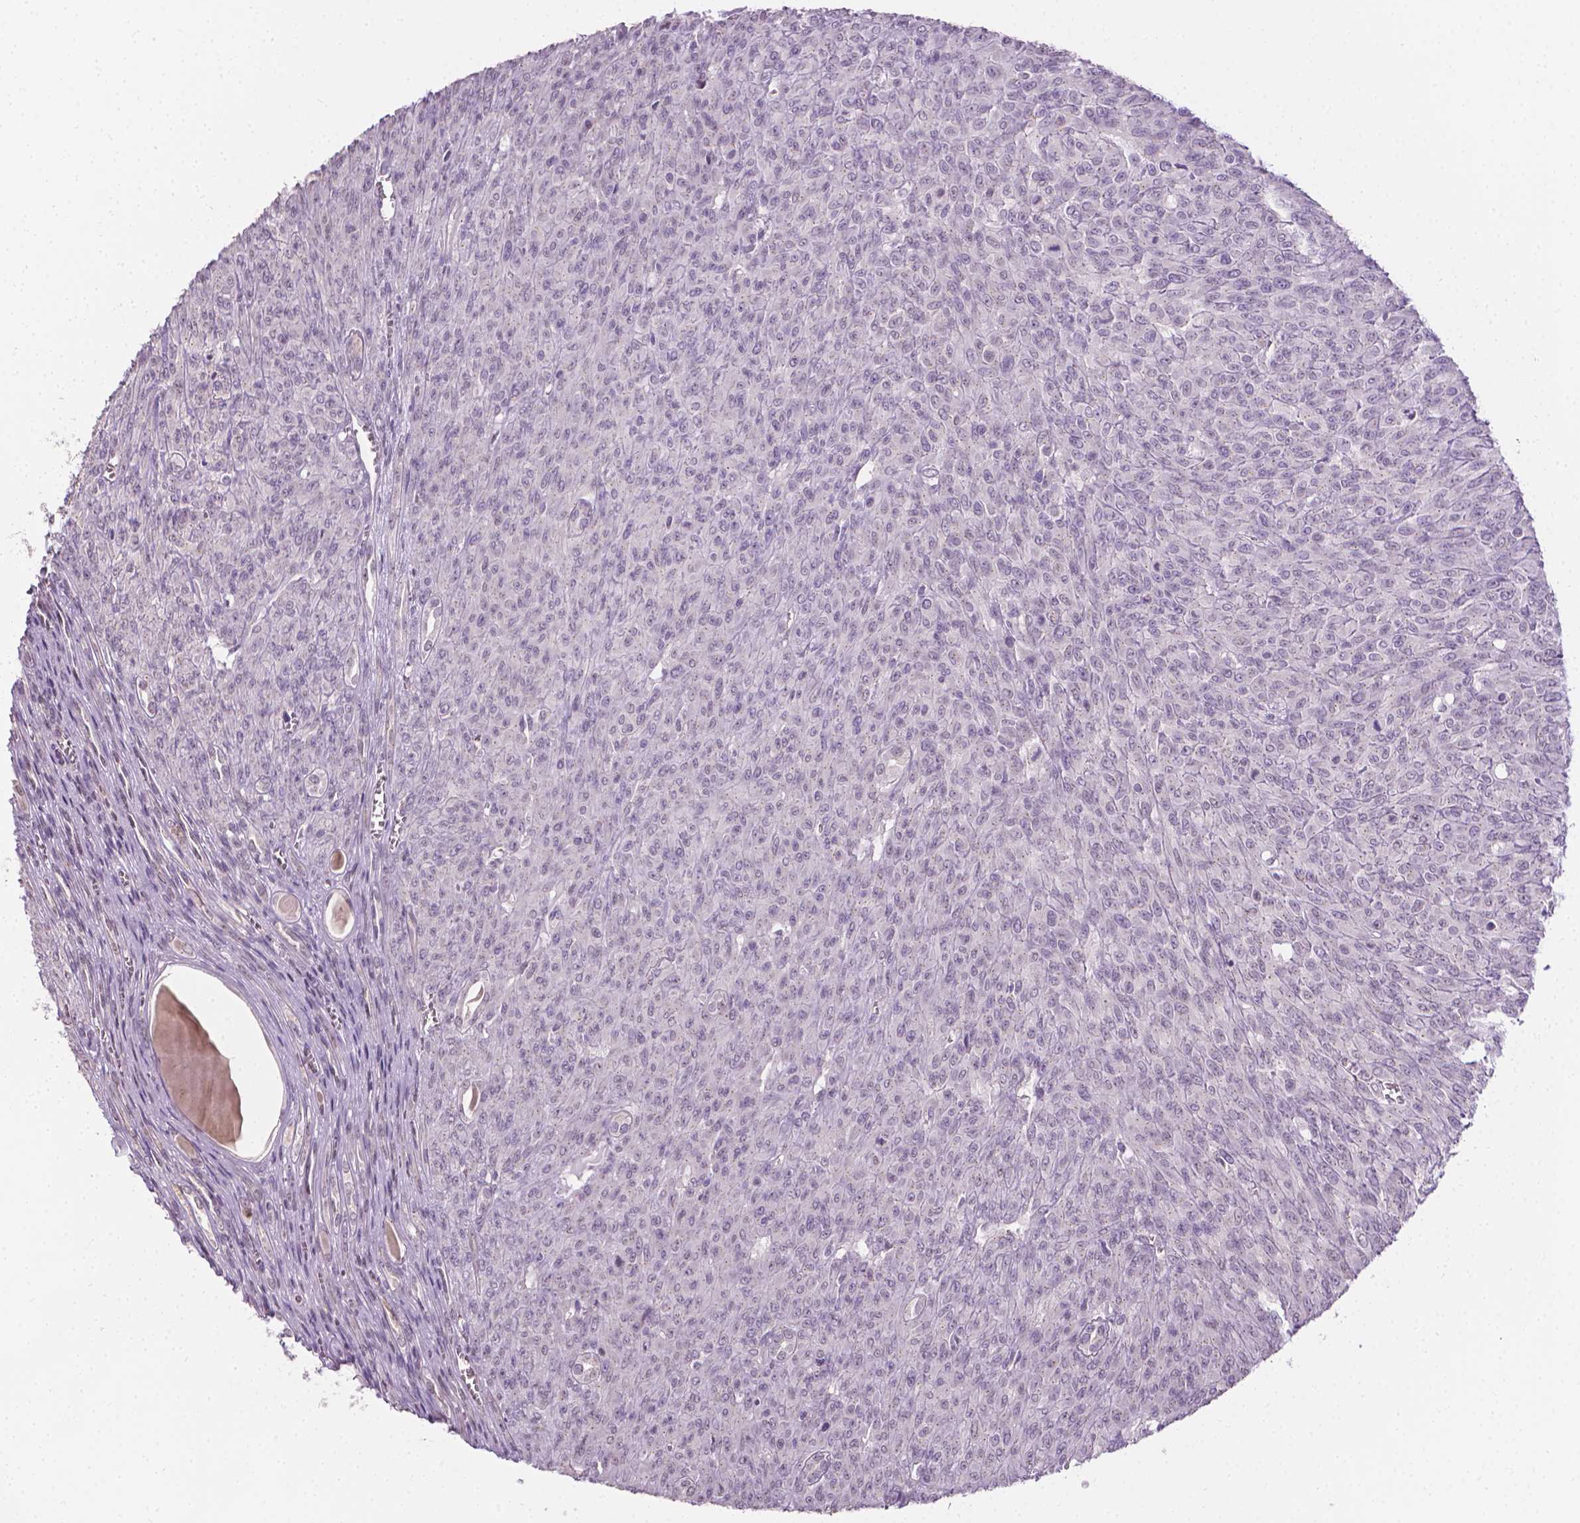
{"staining": {"intensity": "negative", "quantity": "none", "location": "none"}, "tissue": "renal cancer", "cell_type": "Tumor cells", "image_type": "cancer", "snomed": [{"axis": "morphology", "description": "Adenocarcinoma, NOS"}, {"axis": "topography", "description": "Kidney"}], "caption": "Immunohistochemical staining of human renal adenocarcinoma displays no significant staining in tumor cells.", "gene": "NCAN", "patient": {"sex": "male", "age": 58}}